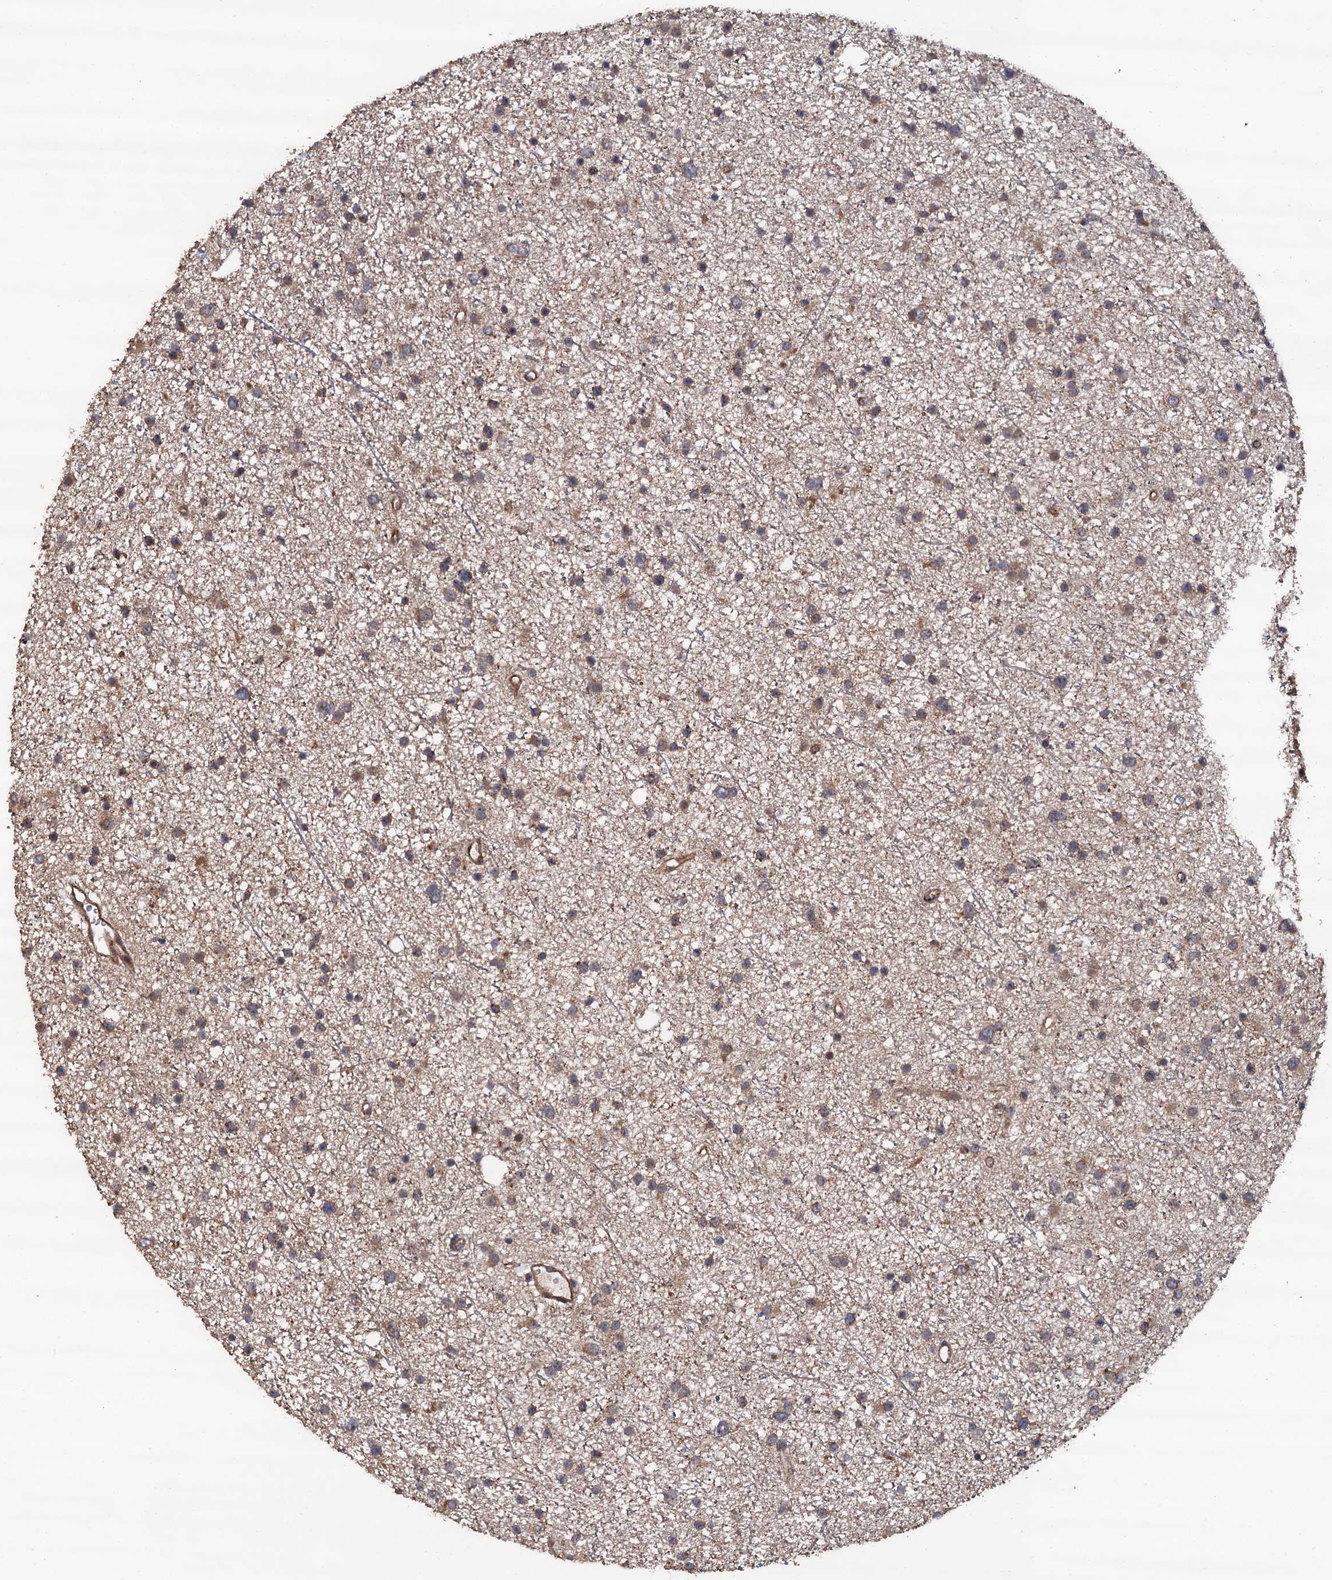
{"staining": {"intensity": "weak", "quantity": "25%-75%", "location": "cytoplasmic/membranous"}, "tissue": "glioma", "cell_type": "Tumor cells", "image_type": "cancer", "snomed": [{"axis": "morphology", "description": "Glioma, malignant, Low grade"}, {"axis": "topography", "description": "Cerebral cortex"}], "caption": "About 25%-75% of tumor cells in human glioma demonstrate weak cytoplasmic/membranous protein staining as visualized by brown immunohistochemical staining.", "gene": "FSIP1", "patient": {"sex": "female", "age": 39}}